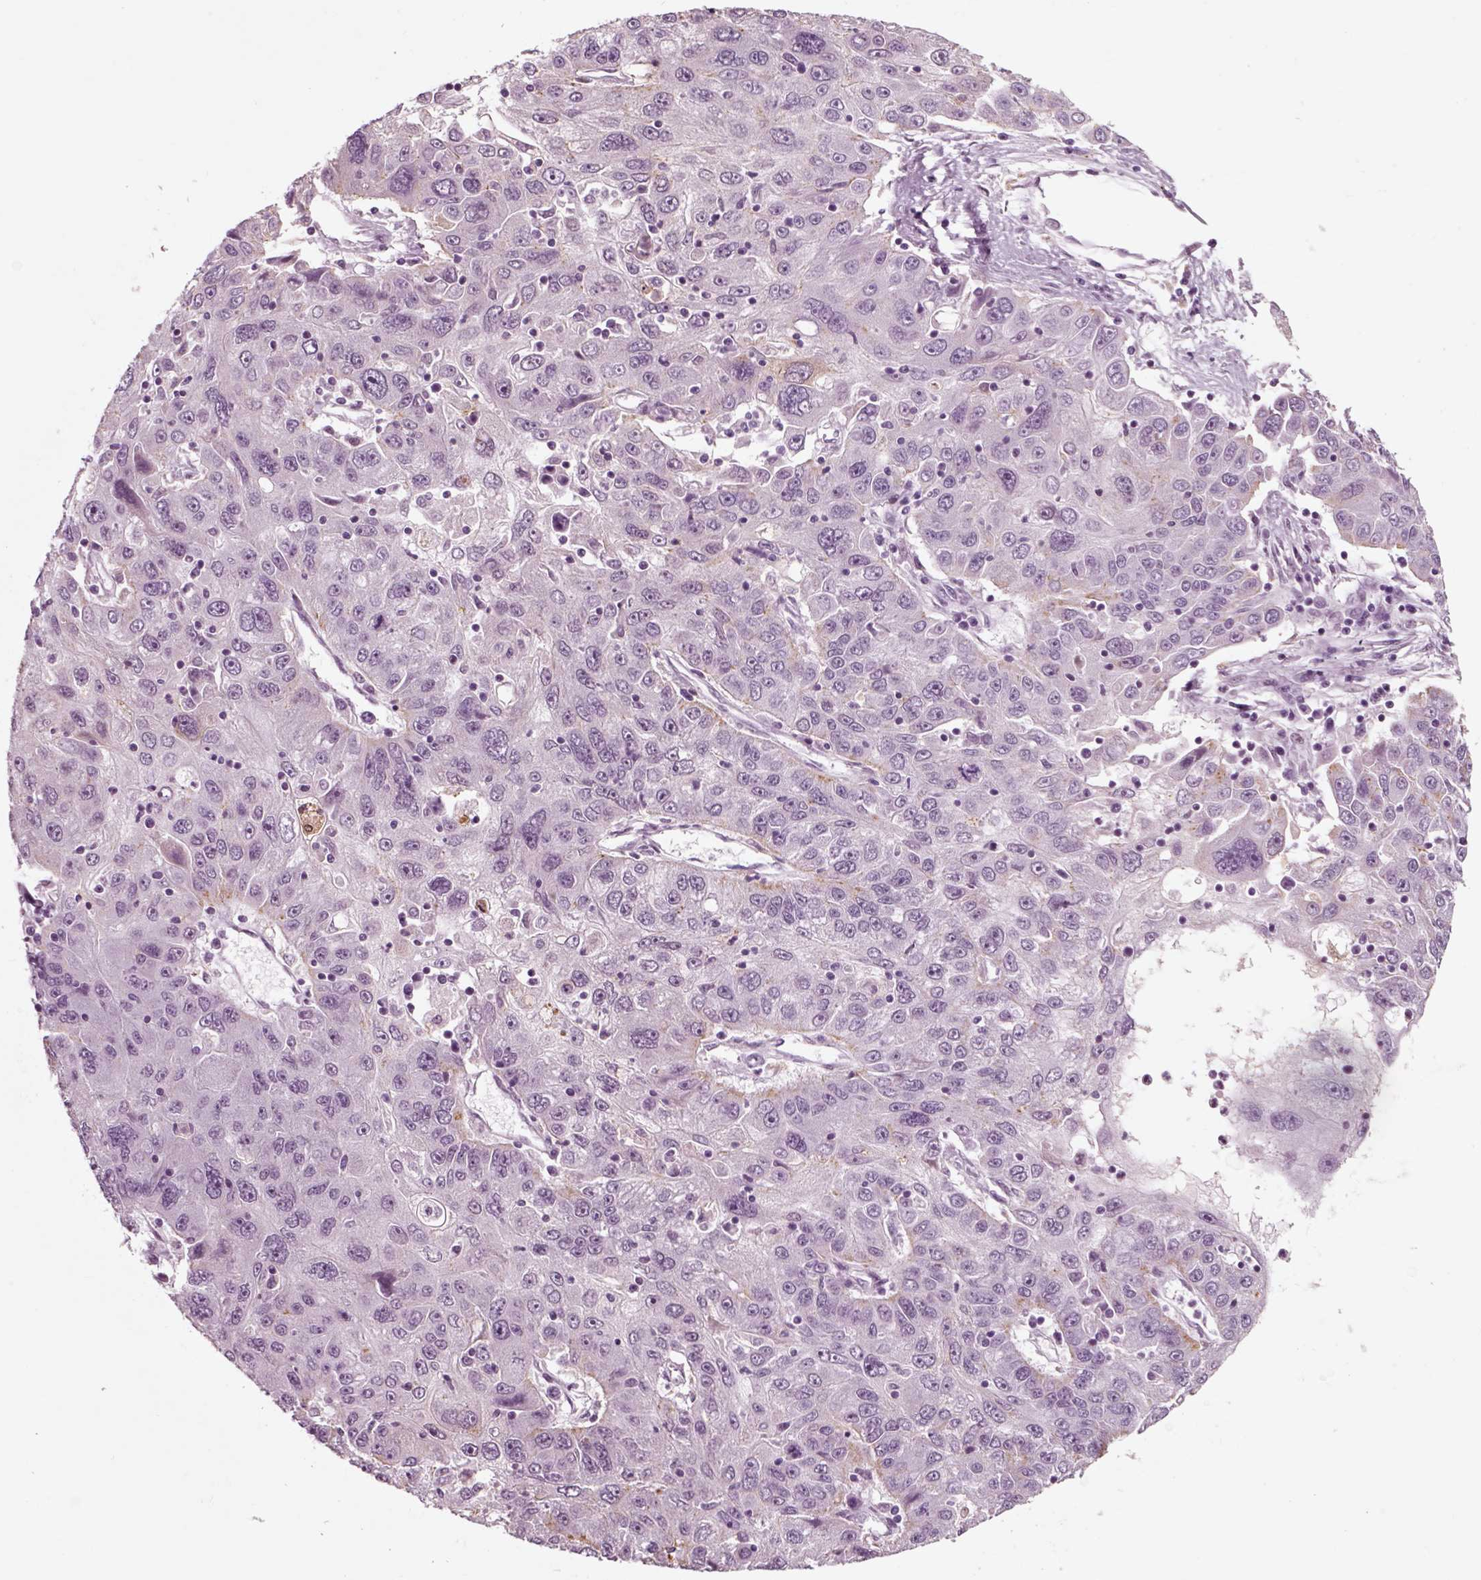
{"staining": {"intensity": "negative", "quantity": "none", "location": "none"}, "tissue": "stomach cancer", "cell_type": "Tumor cells", "image_type": "cancer", "snomed": [{"axis": "morphology", "description": "Adenocarcinoma, NOS"}, {"axis": "topography", "description": "Stomach"}], "caption": "Tumor cells show no significant protein staining in stomach cancer.", "gene": "CHGB", "patient": {"sex": "male", "age": 56}}